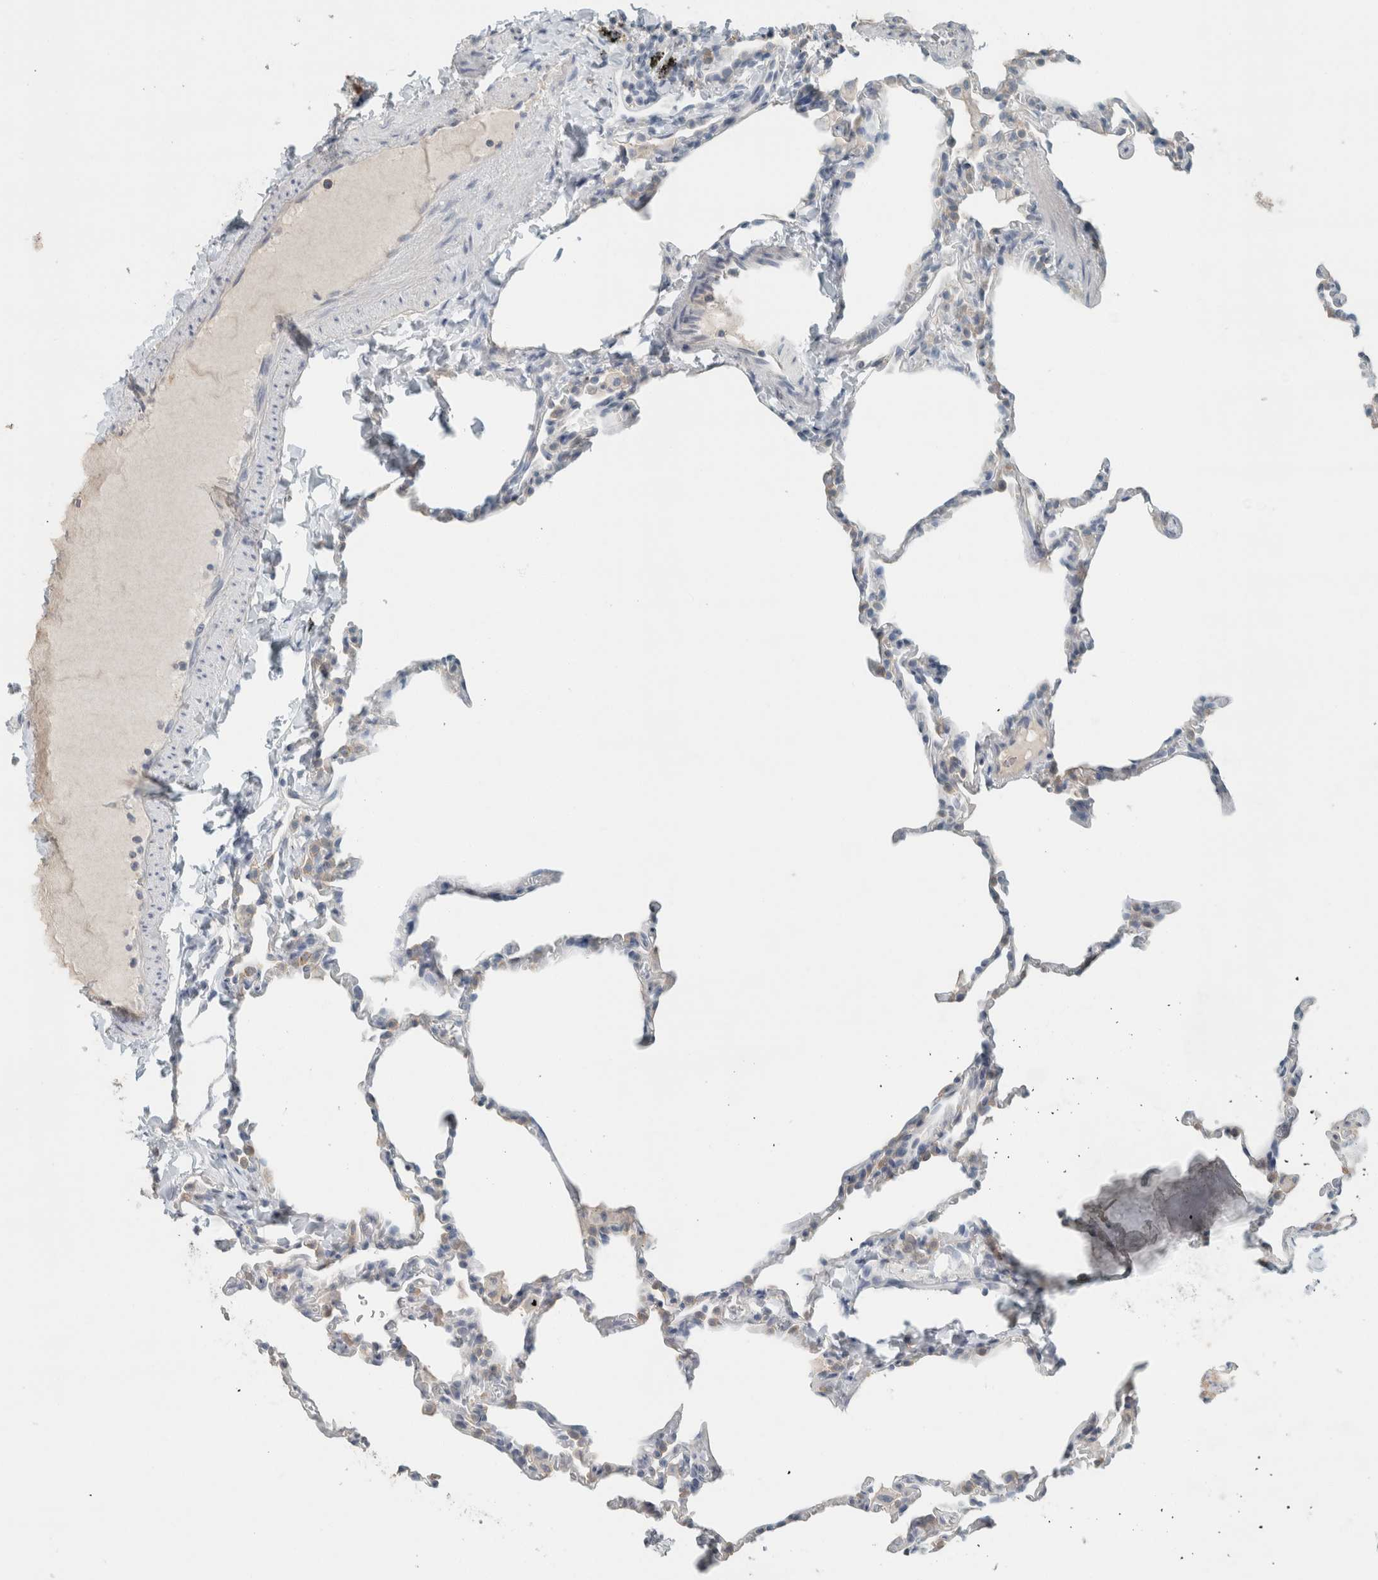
{"staining": {"intensity": "negative", "quantity": "none", "location": "none"}, "tissue": "lung", "cell_type": "Alveolar cells", "image_type": "normal", "snomed": [{"axis": "morphology", "description": "Normal tissue, NOS"}, {"axis": "topography", "description": "Lung"}], "caption": "A photomicrograph of human lung is negative for staining in alveolar cells. The staining was performed using DAB to visualize the protein expression in brown, while the nuclei were stained in blue with hematoxylin (Magnification: 20x).", "gene": "SCIN", "patient": {"sex": "male", "age": 20}}